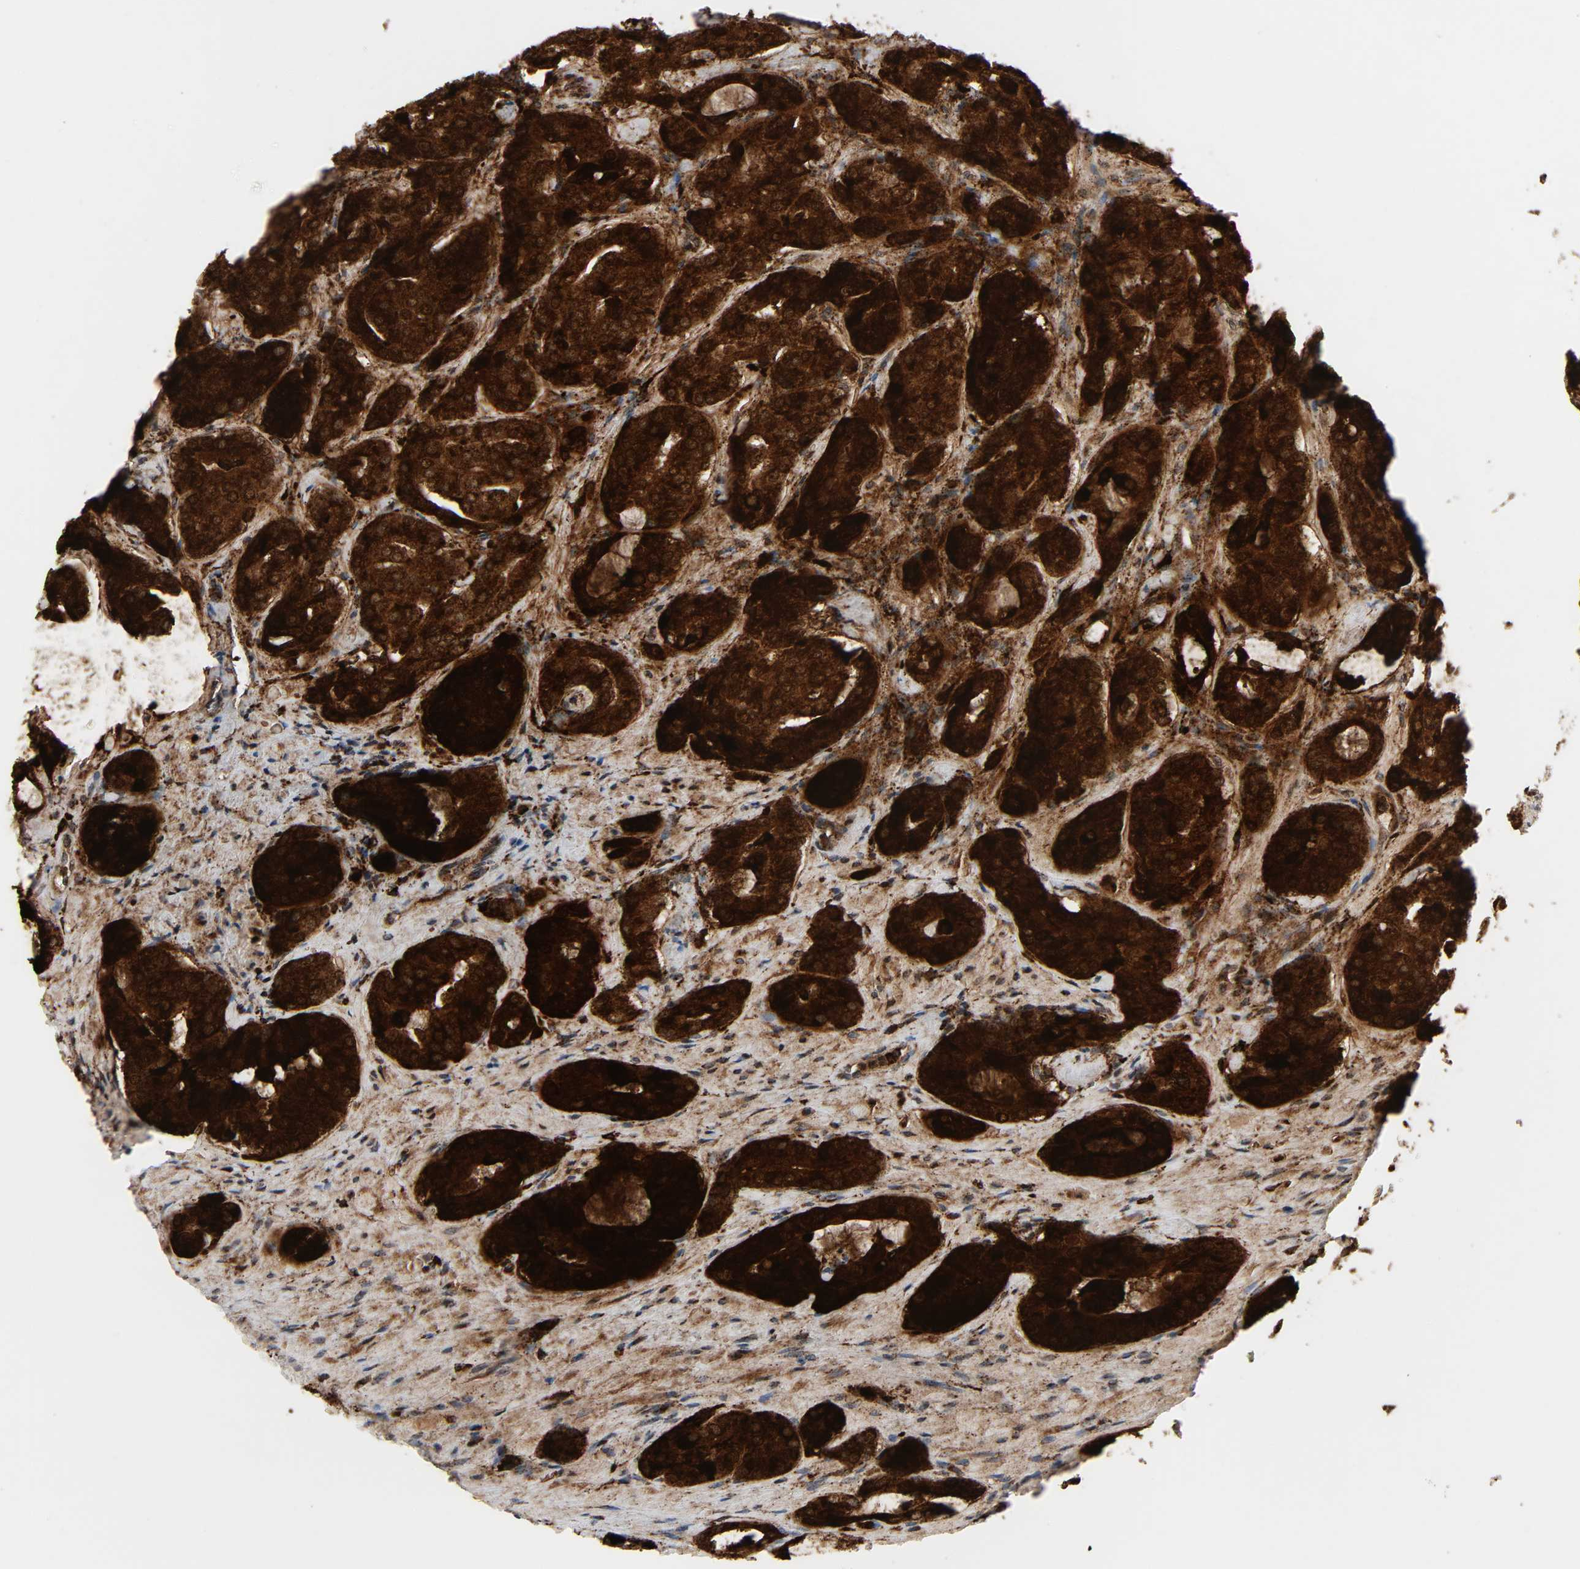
{"staining": {"intensity": "strong", "quantity": ">75%", "location": "cytoplasmic/membranous"}, "tissue": "prostate cancer", "cell_type": "Tumor cells", "image_type": "cancer", "snomed": [{"axis": "morphology", "description": "Adenocarcinoma, High grade"}, {"axis": "topography", "description": "Prostate"}], "caption": "This histopathology image demonstrates prostate cancer (adenocarcinoma (high-grade)) stained with IHC to label a protein in brown. The cytoplasmic/membranous of tumor cells show strong positivity for the protein. Nuclei are counter-stained blue.", "gene": "PSAP", "patient": {"sex": "male", "age": 72}}